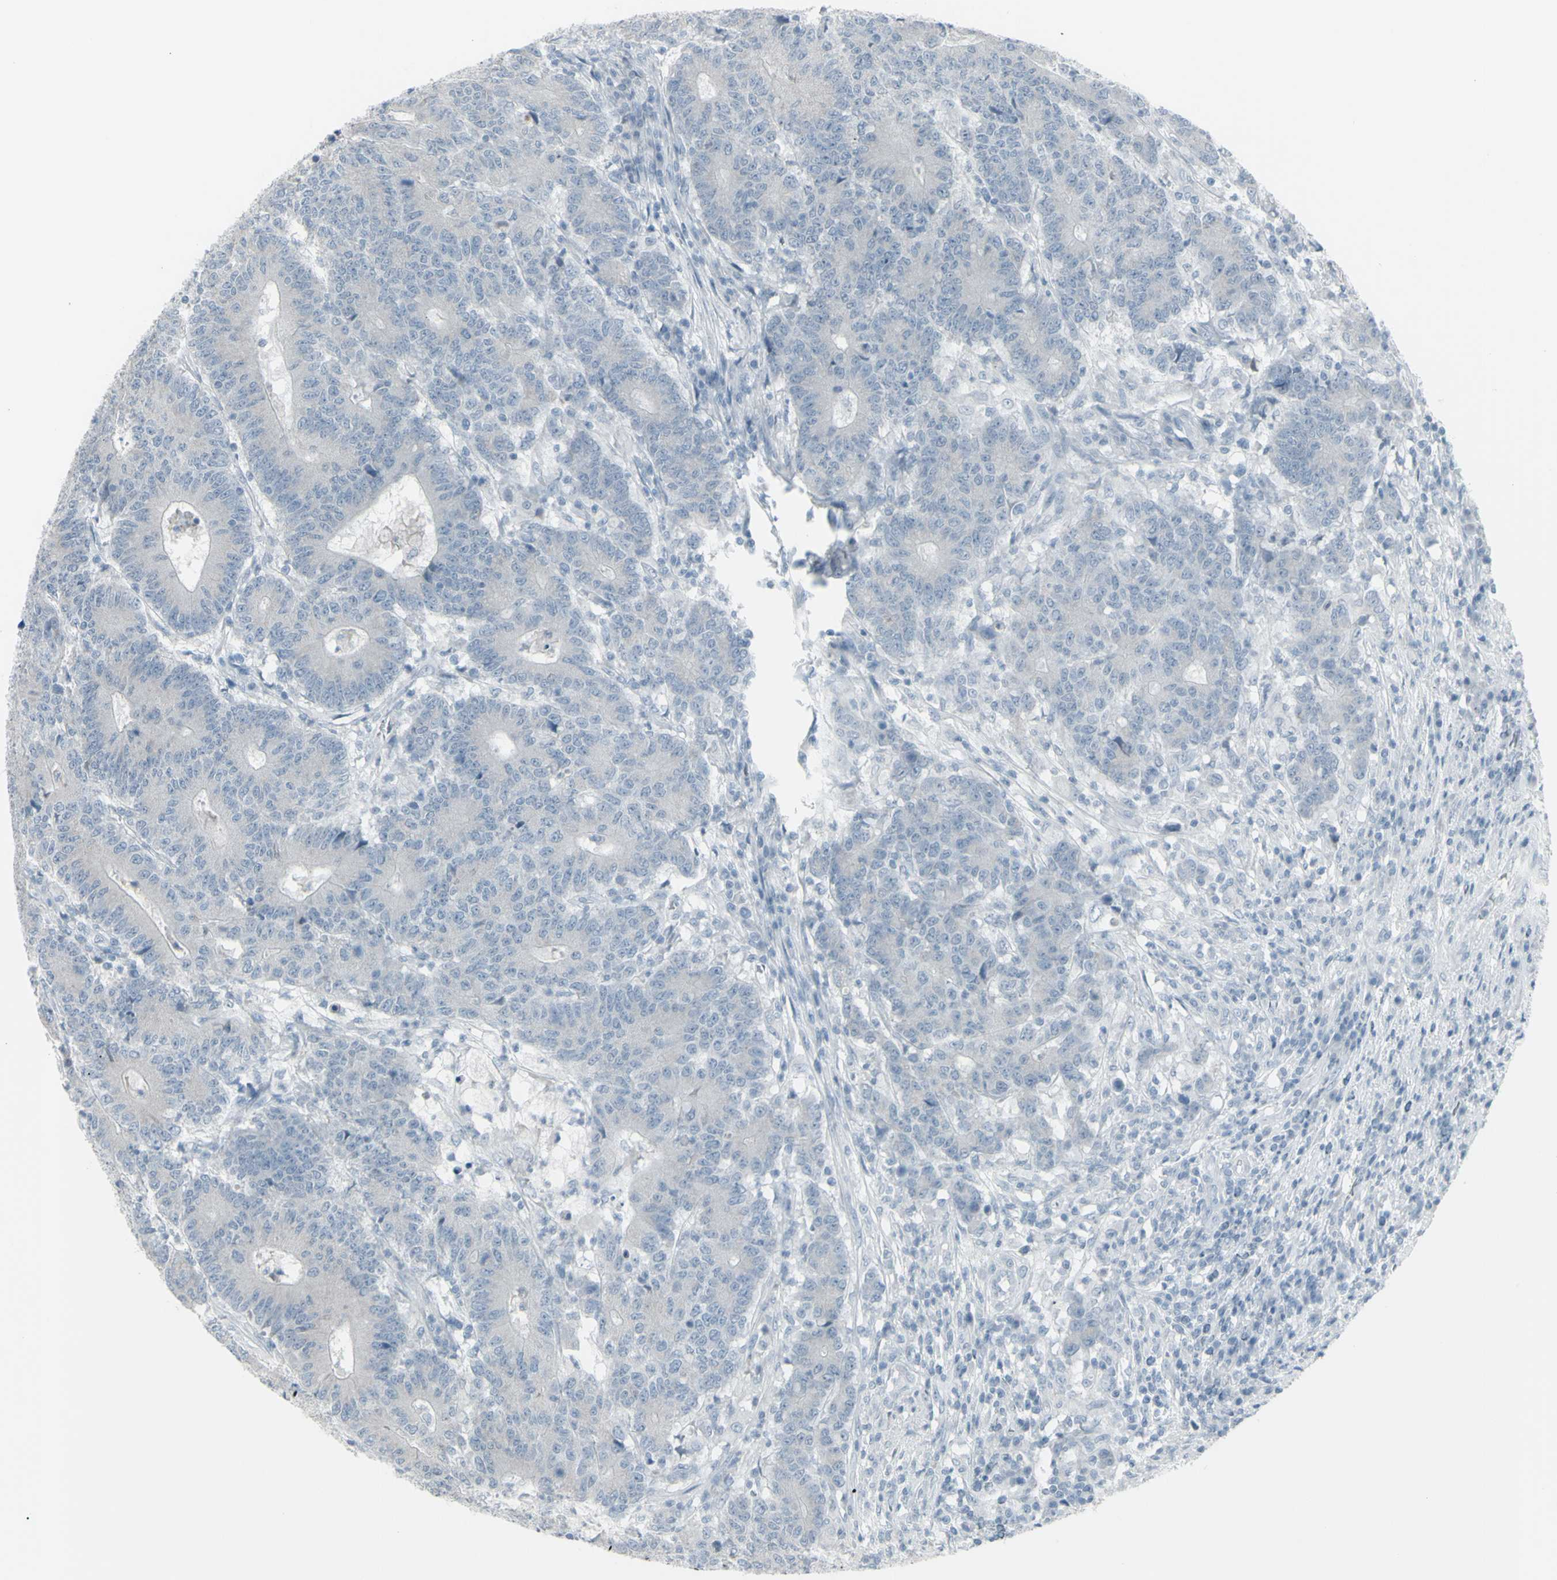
{"staining": {"intensity": "negative", "quantity": "none", "location": "none"}, "tissue": "colorectal cancer", "cell_type": "Tumor cells", "image_type": "cancer", "snomed": [{"axis": "morphology", "description": "Normal tissue, NOS"}, {"axis": "morphology", "description": "Adenocarcinoma, NOS"}, {"axis": "topography", "description": "Colon"}], "caption": "This is an immunohistochemistry (IHC) micrograph of human colorectal cancer (adenocarcinoma). There is no expression in tumor cells.", "gene": "RAB3A", "patient": {"sex": "female", "age": 75}}